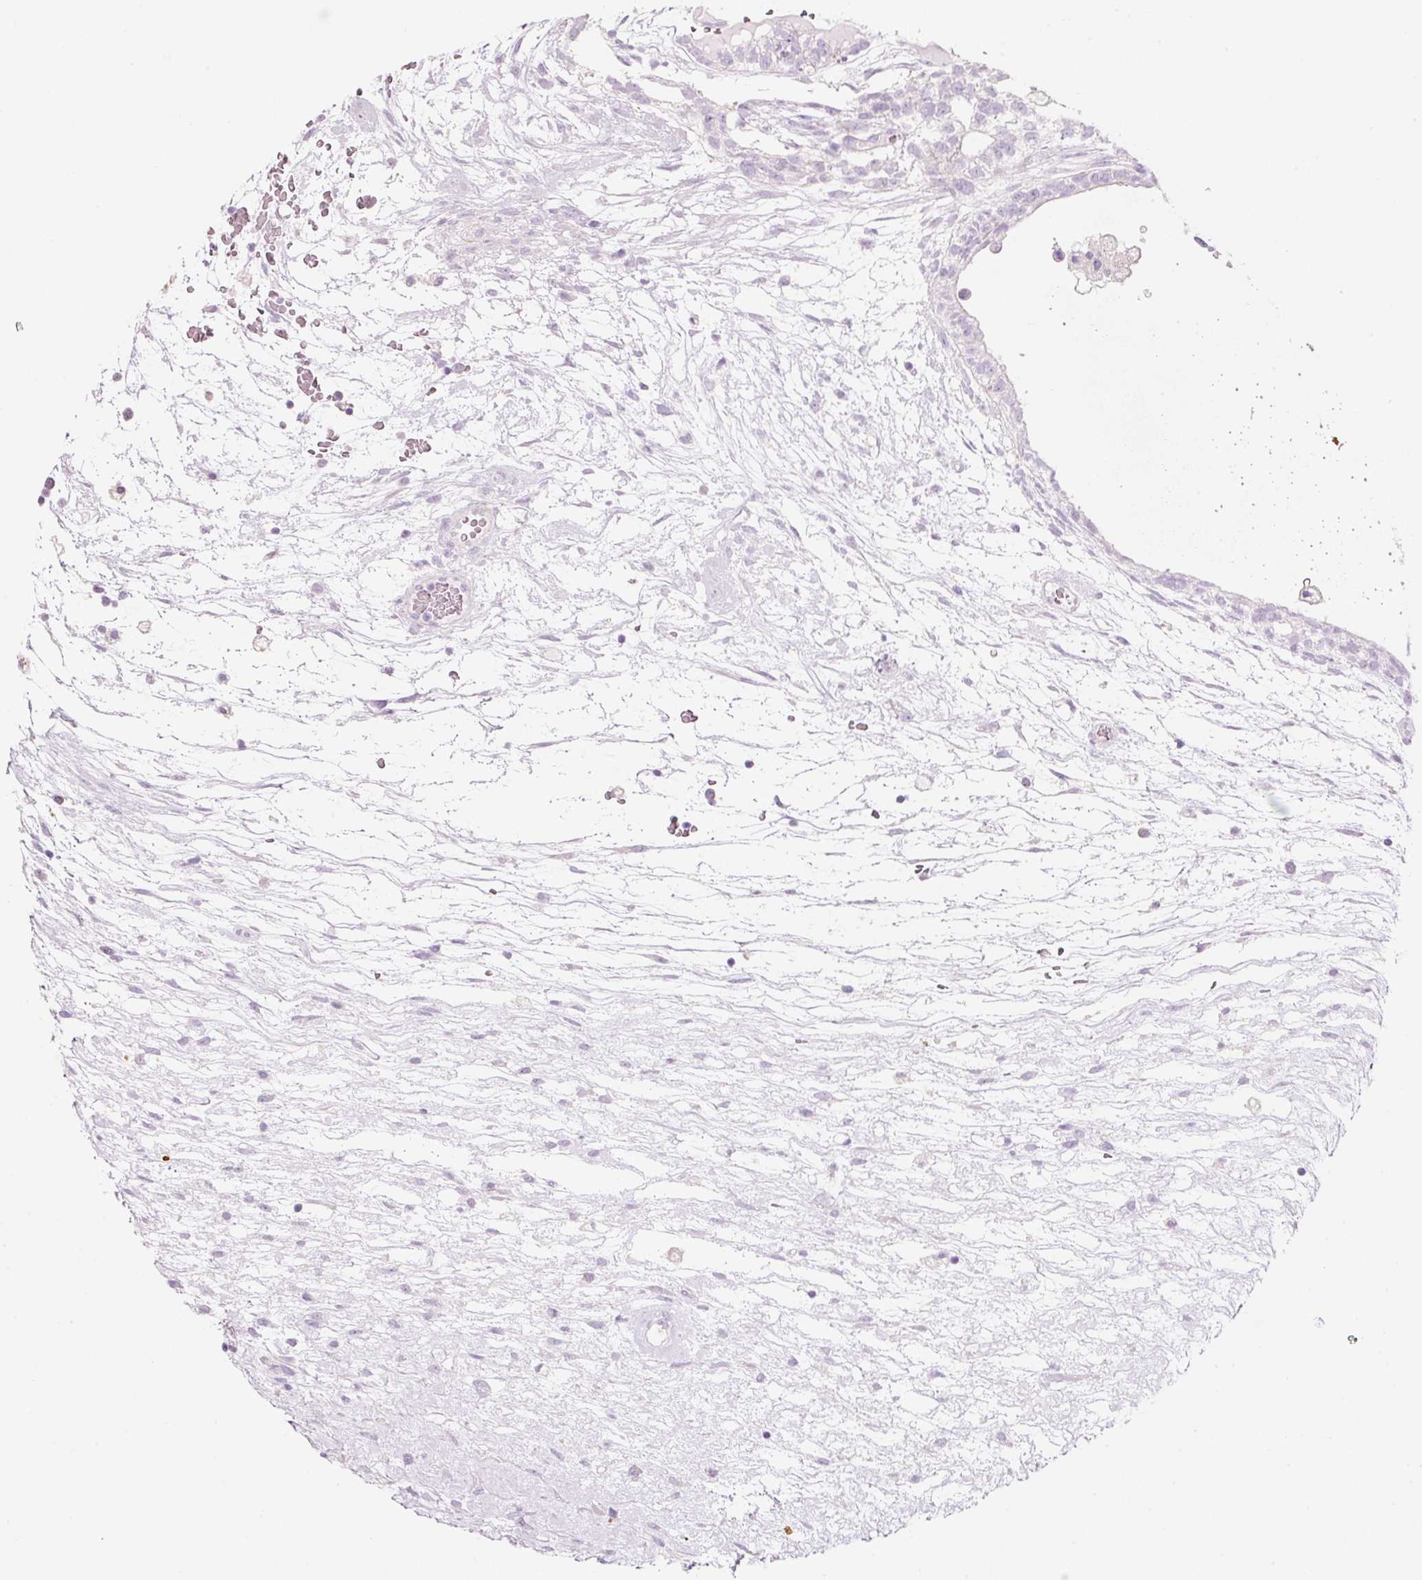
{"staining": {"intensity": "negative", "quantity": "none", "location": "none"}, "tissue": "testis cancer", "cell_type": "Tumor cells", "image_type": "cancer", "snomed": [{"axis": "morphology", "description": "Carcinoma, Embryonal, NOS"}, {"axis": "topography", "description": "Testis"}], "caption": "Testis cancer stained for a protein using immunohistochemistry displays no expression tumor cells.", "gene": "CMA1", "patient": {"sex": "male", "age": 32}}